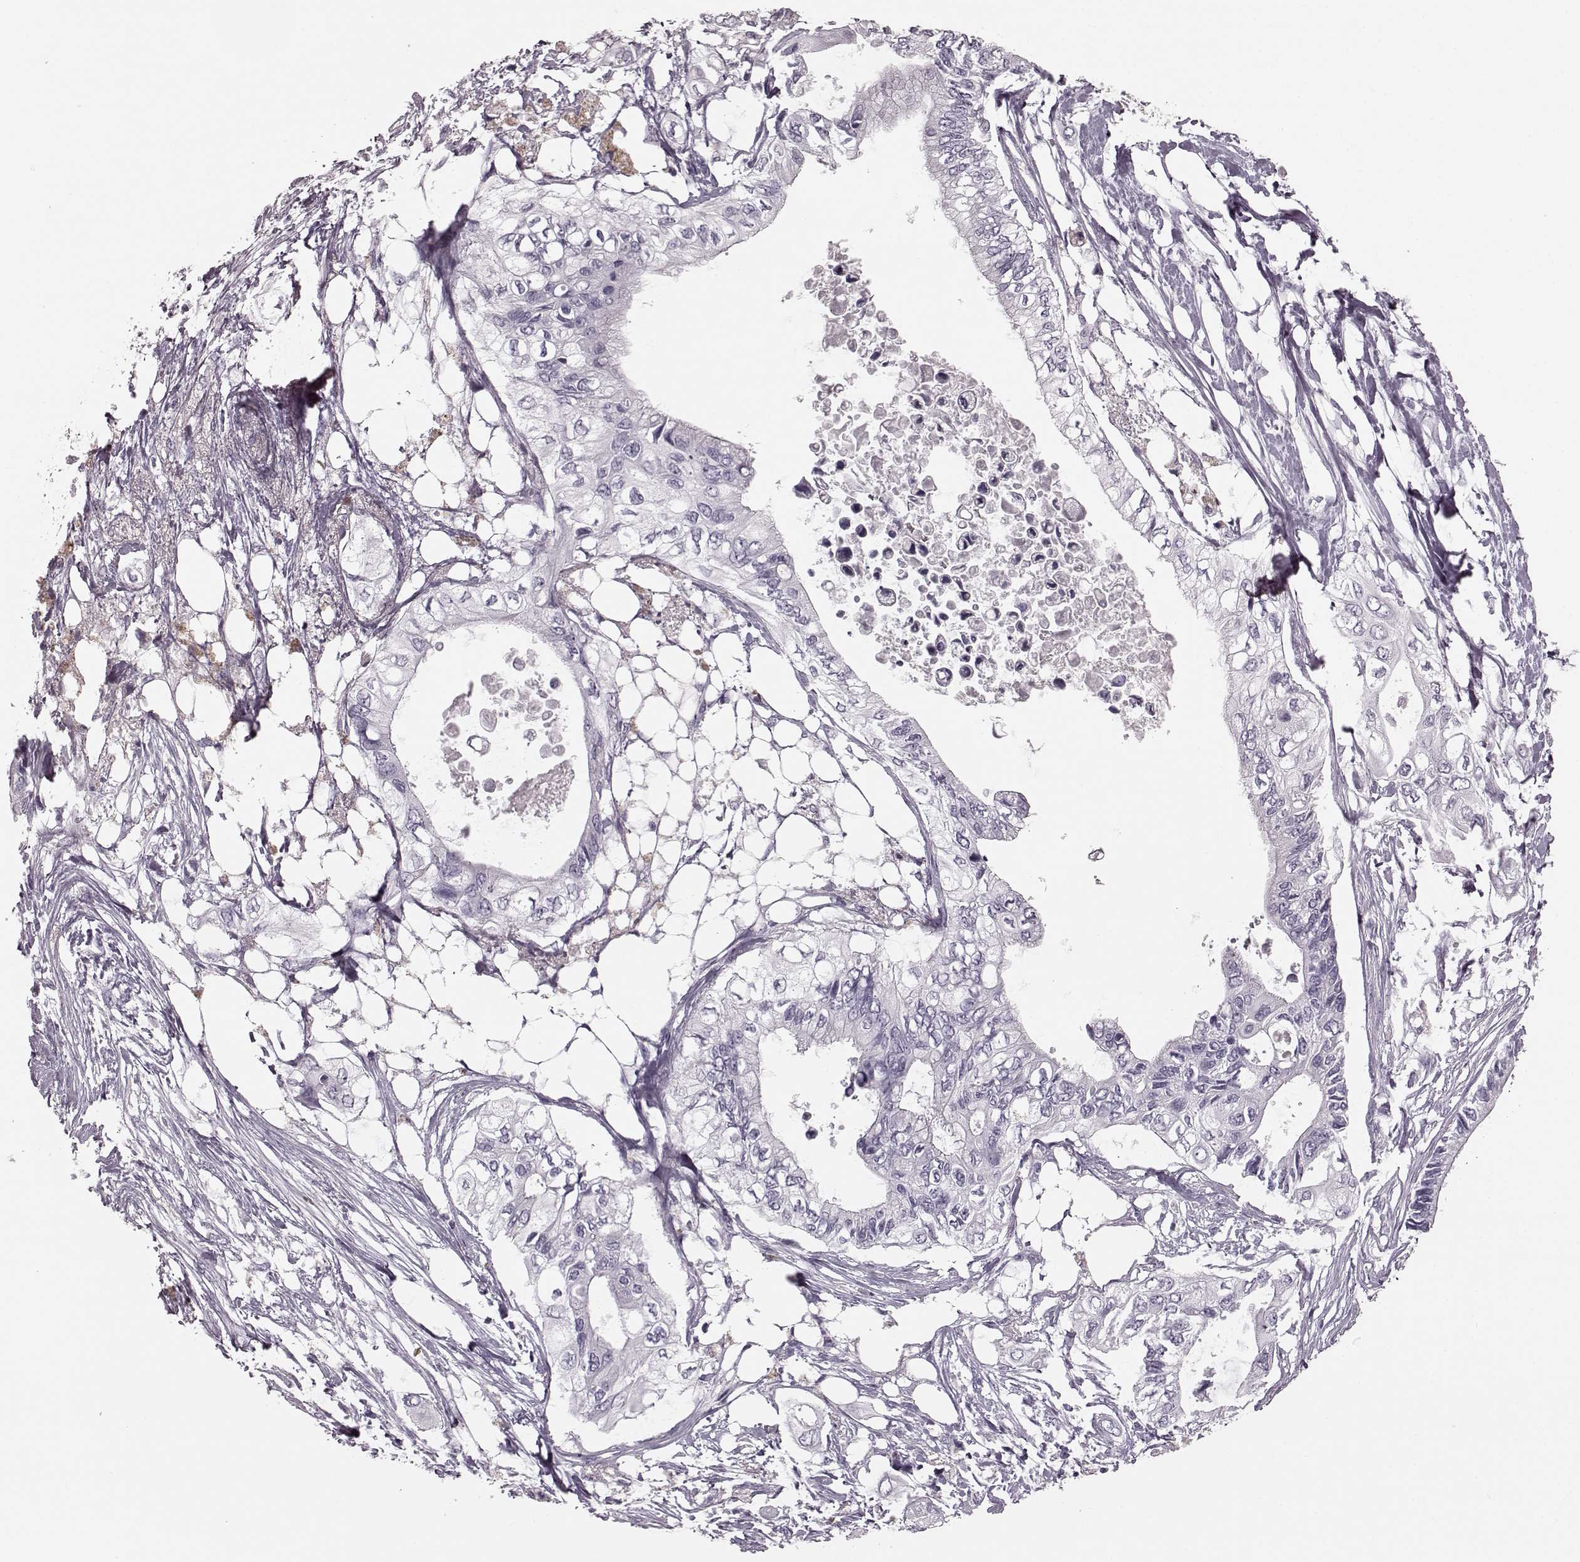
{"staining": {"intensity": "negative", "quantity": "none", "location": "none"}, "tissue": "pancreatic cancer", "cell_type": "Tumor cells", "image_type": "cancer", "snomed": [{"axis": "morphology", "description": "Adenocarcinoma, NOS"}, {"axis": "topography", "description": "Pancreas"}], "caption": "Tumor cells show no significant staining in adenocarcinoma (pancreatic).", "gene": "TRPM1", "patient": {"sex": "female", "age": 63}}